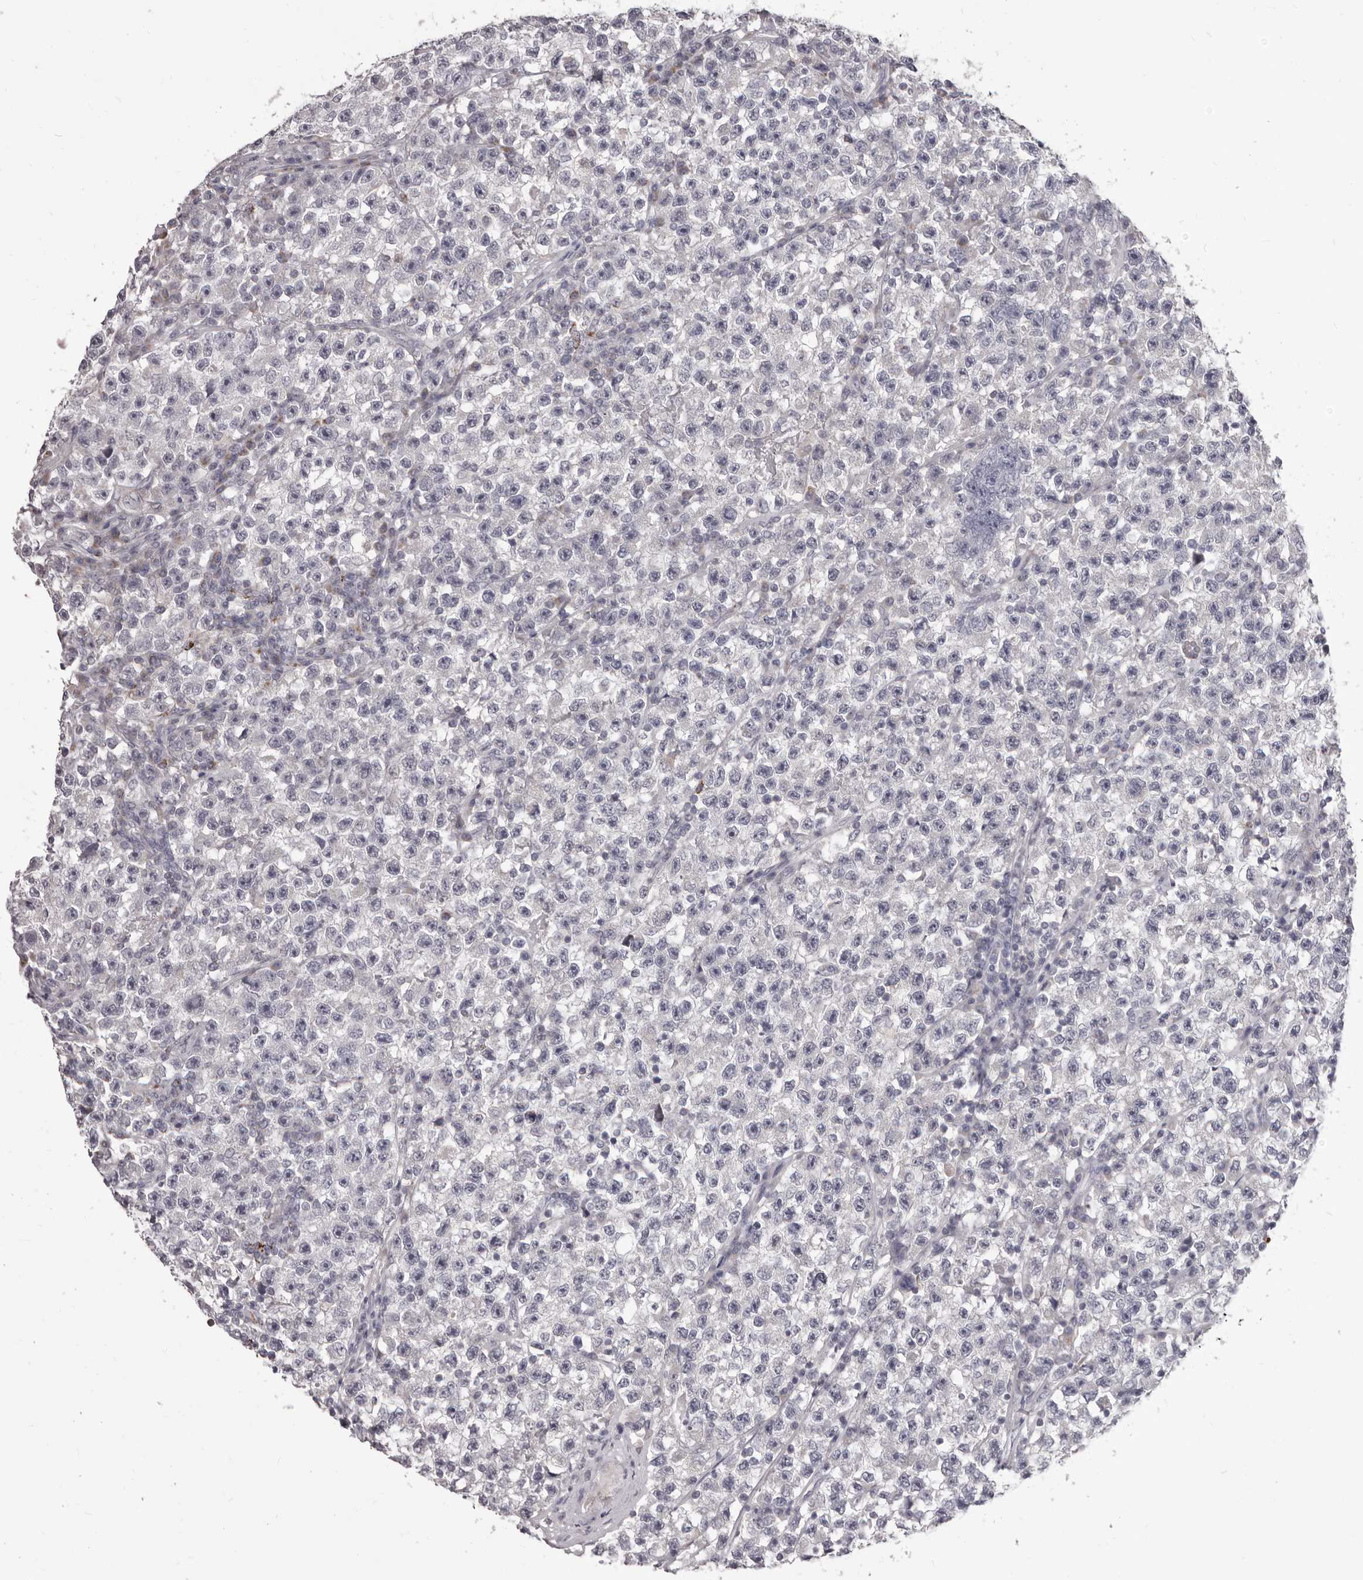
{"staining": {"intensity": "negative", "quantity": "none", "location": "none"}, "tissue": "testis cancer", "cell_type": "Tumor cells", "image_type": "cancer", "snomed": [{"axis": "morphology", "description": "Seminoma, NOS"}, {"axis": "topography", "description": "Testis"}], "caption": "This is a micrograph of immunohistochemistry staining of testis cancer (seminoma), which shows no staining in tumor cells.", "gene": "PRMT2", "patient": {"sex": "male", "age": 22}}